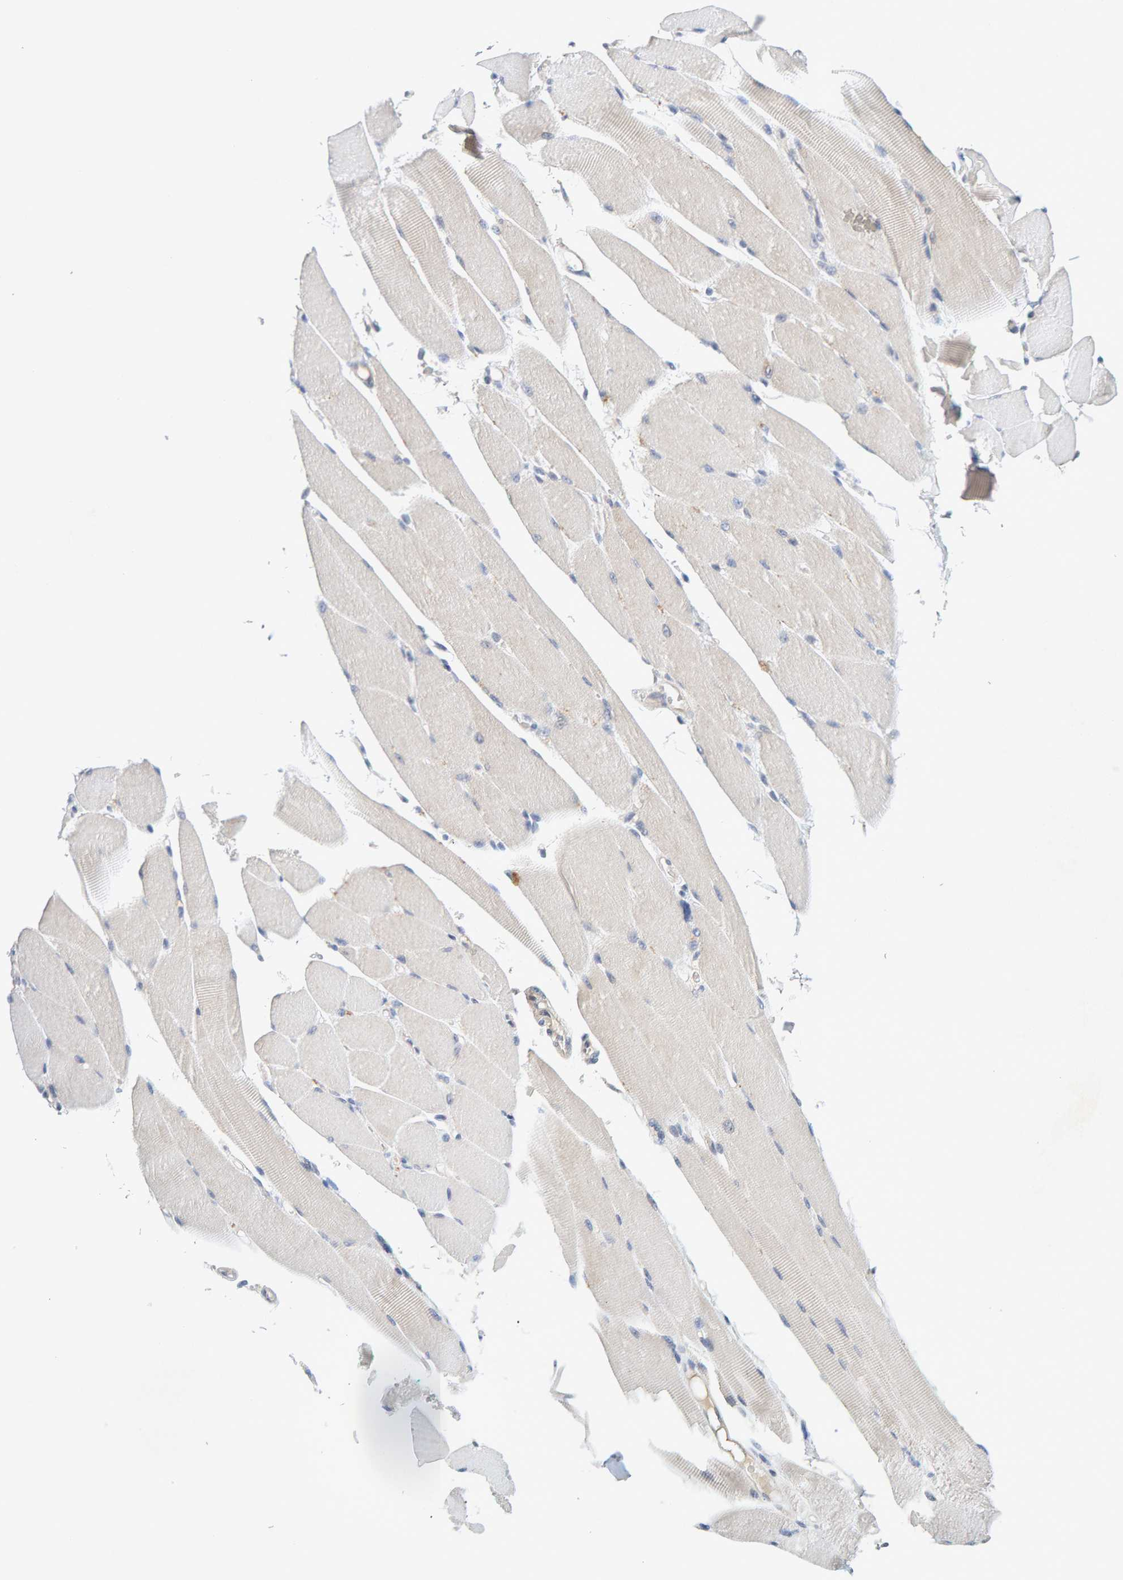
{"staining": {"intensity": "weak", "quantity": "25%-75%", "location": "cytoplasmic/membranous"}, "tissue": "skeletal muscle", "cell_type": "Myocytes", "image_type": "normal", "snomed": [{"axis": "morphology", "description": "Normal tissue, NOS"}, {"axis": "topography", "description": "Skeletal muscle"}, {"axis": "topography", "description": "Peripheral nerve tissue"}], "caption": "Skeletal muscle stained with DAB (3,3'-diaminobenzidine) immunohistochemistry reveals low levels of weak cytoplasmic/membranous expression in about 25%-75% of myocytes.", "gene": "ZNF77", "patient": {"sex": "female", "age": 84}}